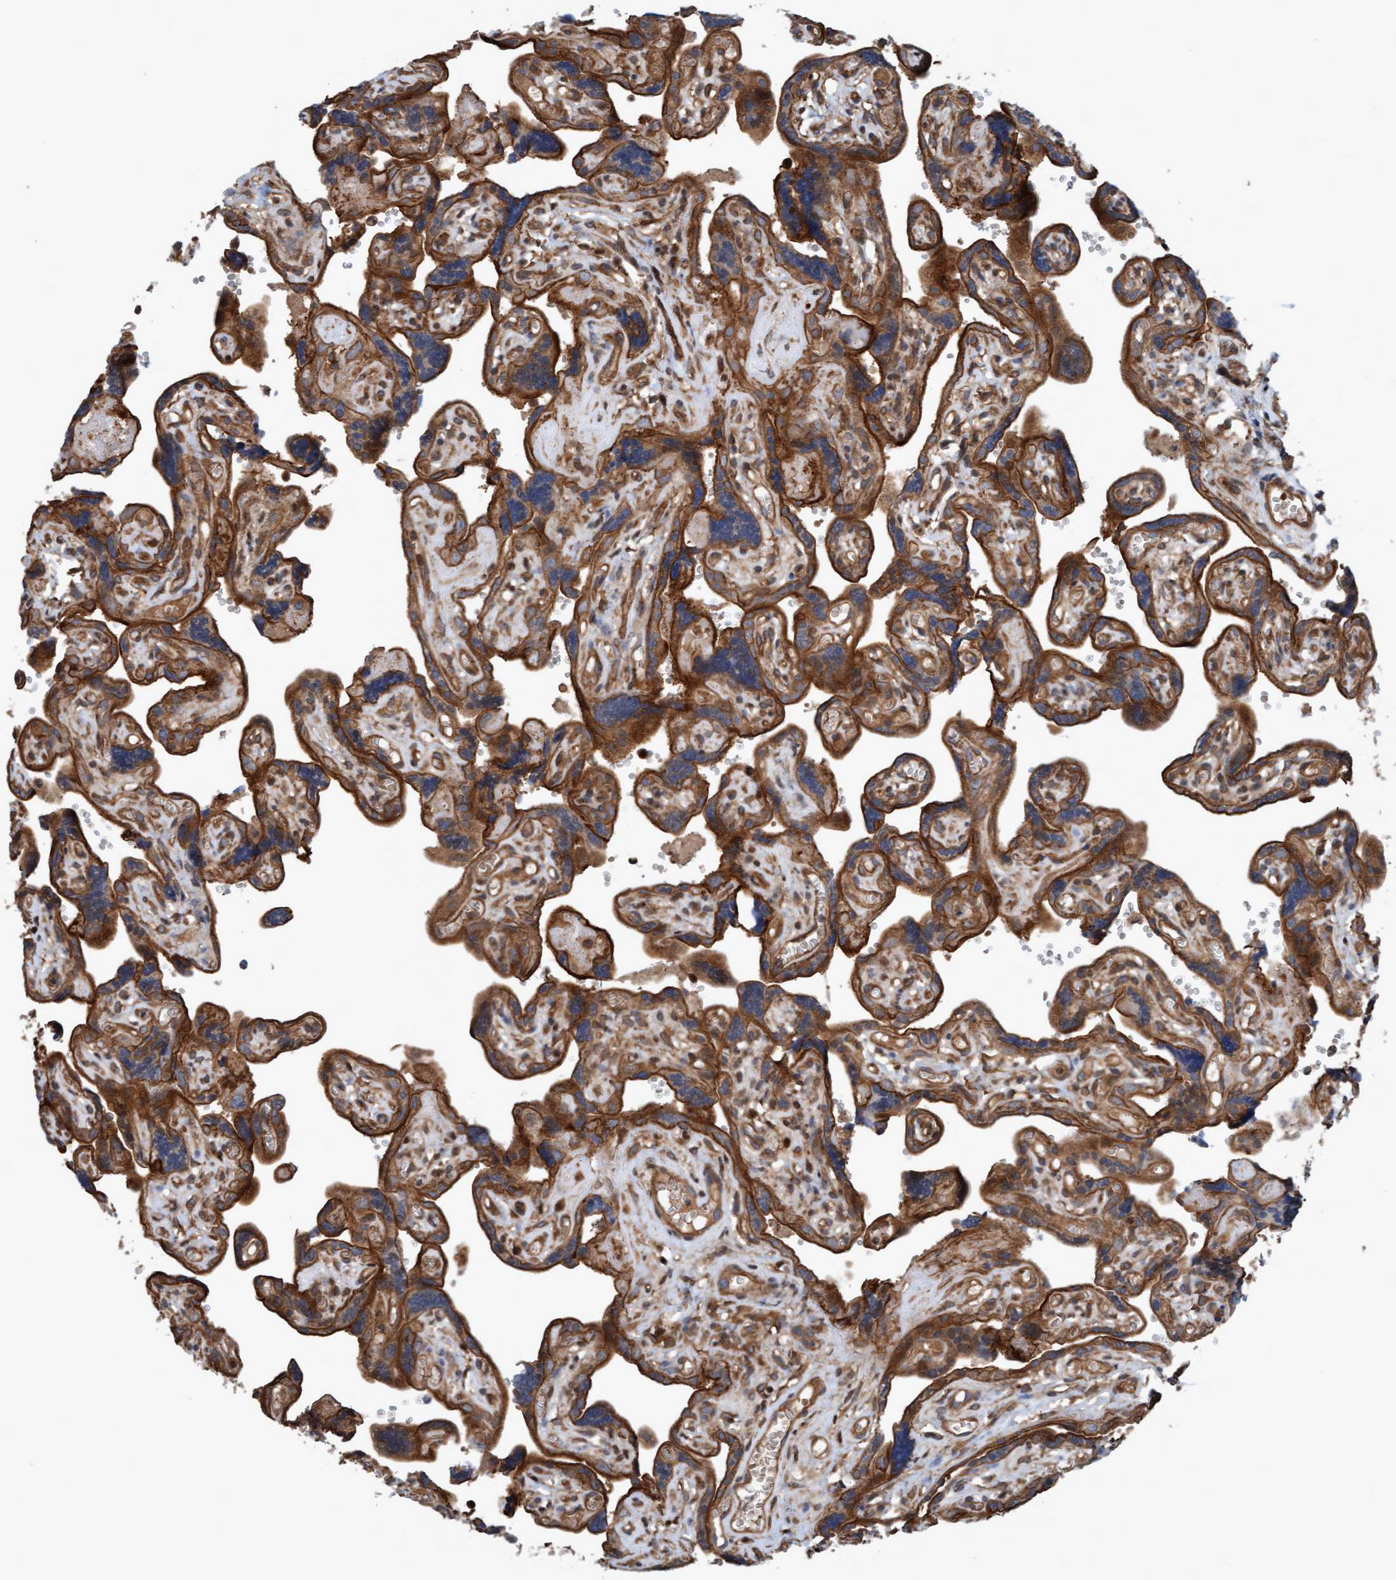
{"staining": {"intensity": "moderate", "quantity": ">75%", "location": "cytoplasmic/membranous"}, "tissue": "placenta", "cell_type": "Trophoblastic cells", "image_type": "normal", "snomed": [{"axis": "morphology", "description": "Normal tissue, NOS"}, {"axis": "topography", "description": "Placenta"}], "caption": "Placenta stained with DAB (3,3'-diaminobenzidine) immunohistochemistry reveals medium levels of moderate cytoplasmic/membranous expression in approximately >75% of trophoblastic cells. (IHC, brightfield microscopy, high magnification).", "gene": "ERAL1", "patient": {"sex": "female", "age": 30}}